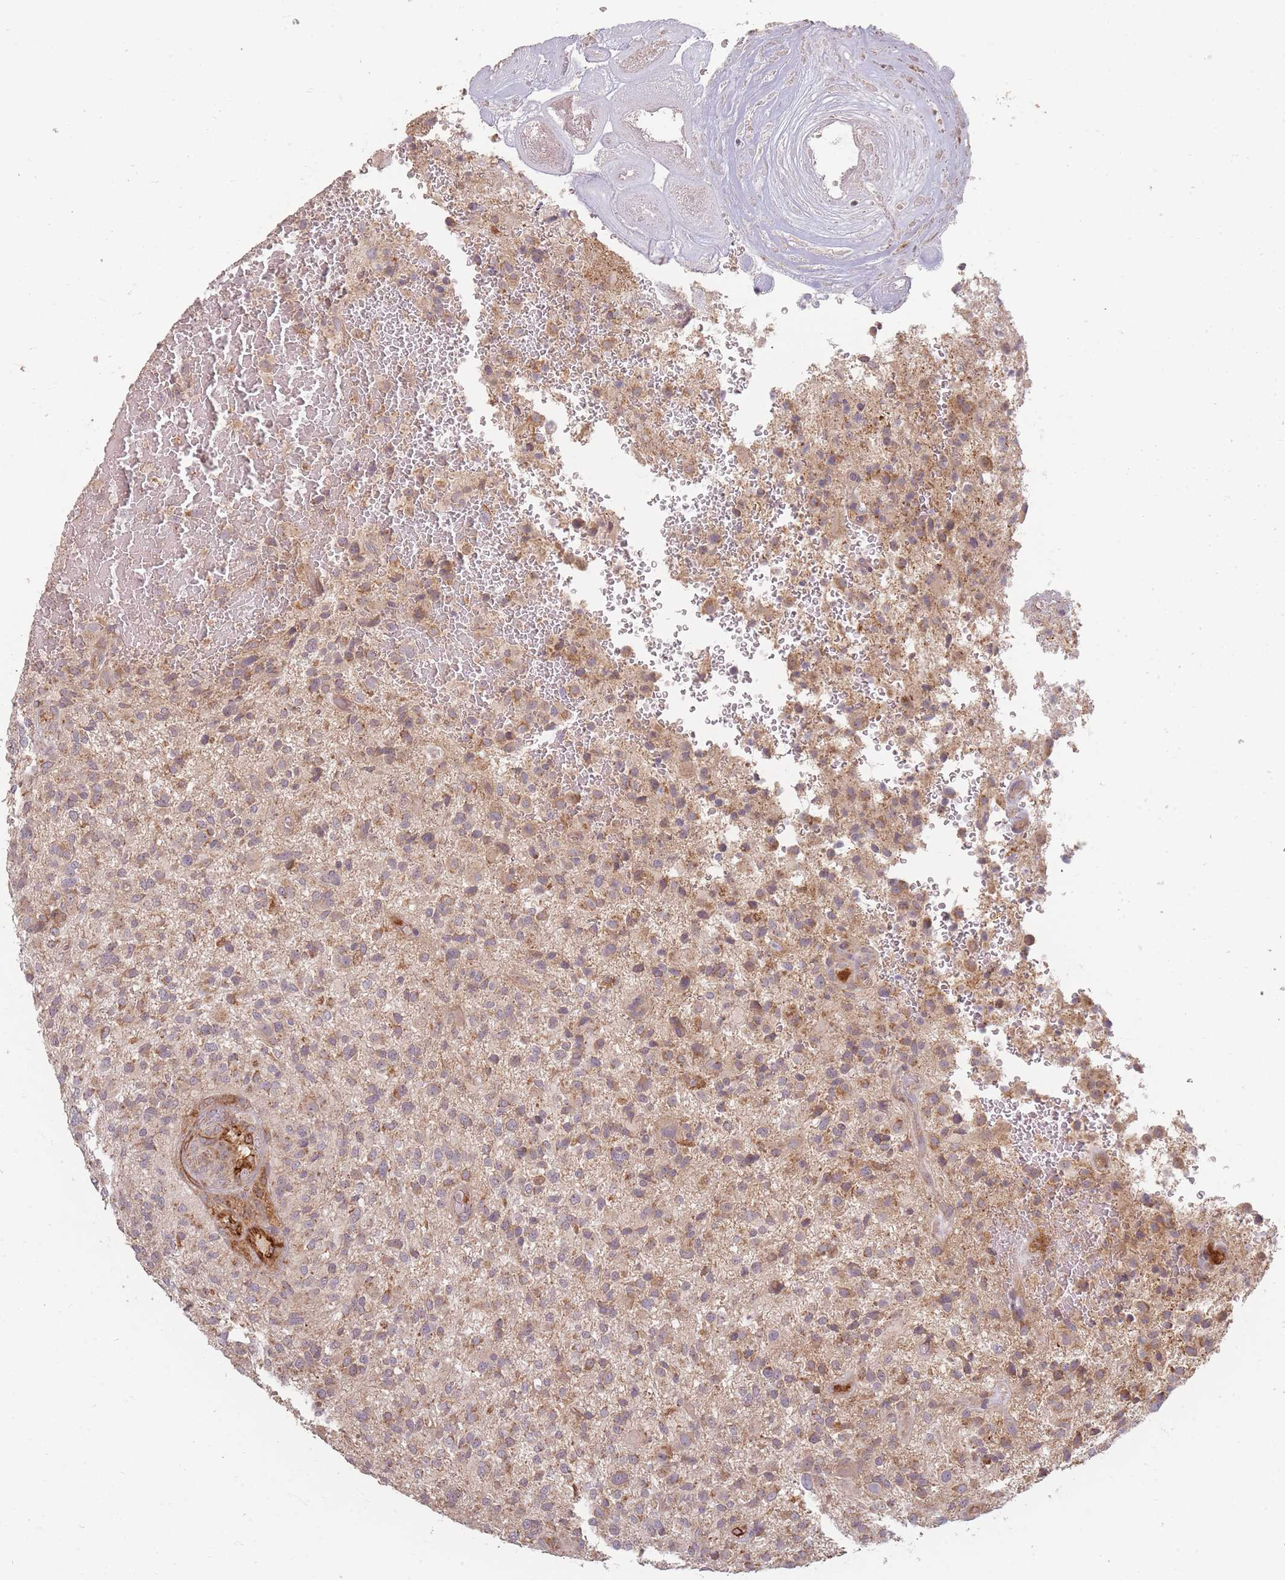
{"staining": {"intensity": "weak", "quantity": ">75%", "location": "cytoplasmic/membranous"}, "tissue": "glioma", "cell_type": "Tumor cells", "image_type": "cancer", "snomed": [{"axis": "morphology", "description": "Glioma, malignant, High grade"}, {"axis": "topography", "description": "Brain"}], "caption": "A brown stain labels weak cytoplasmic/membranous expression of a protein in human glioma tumor cells.", "gene": "MRPS6", "patient": {"sex": "male", "age": 47}}